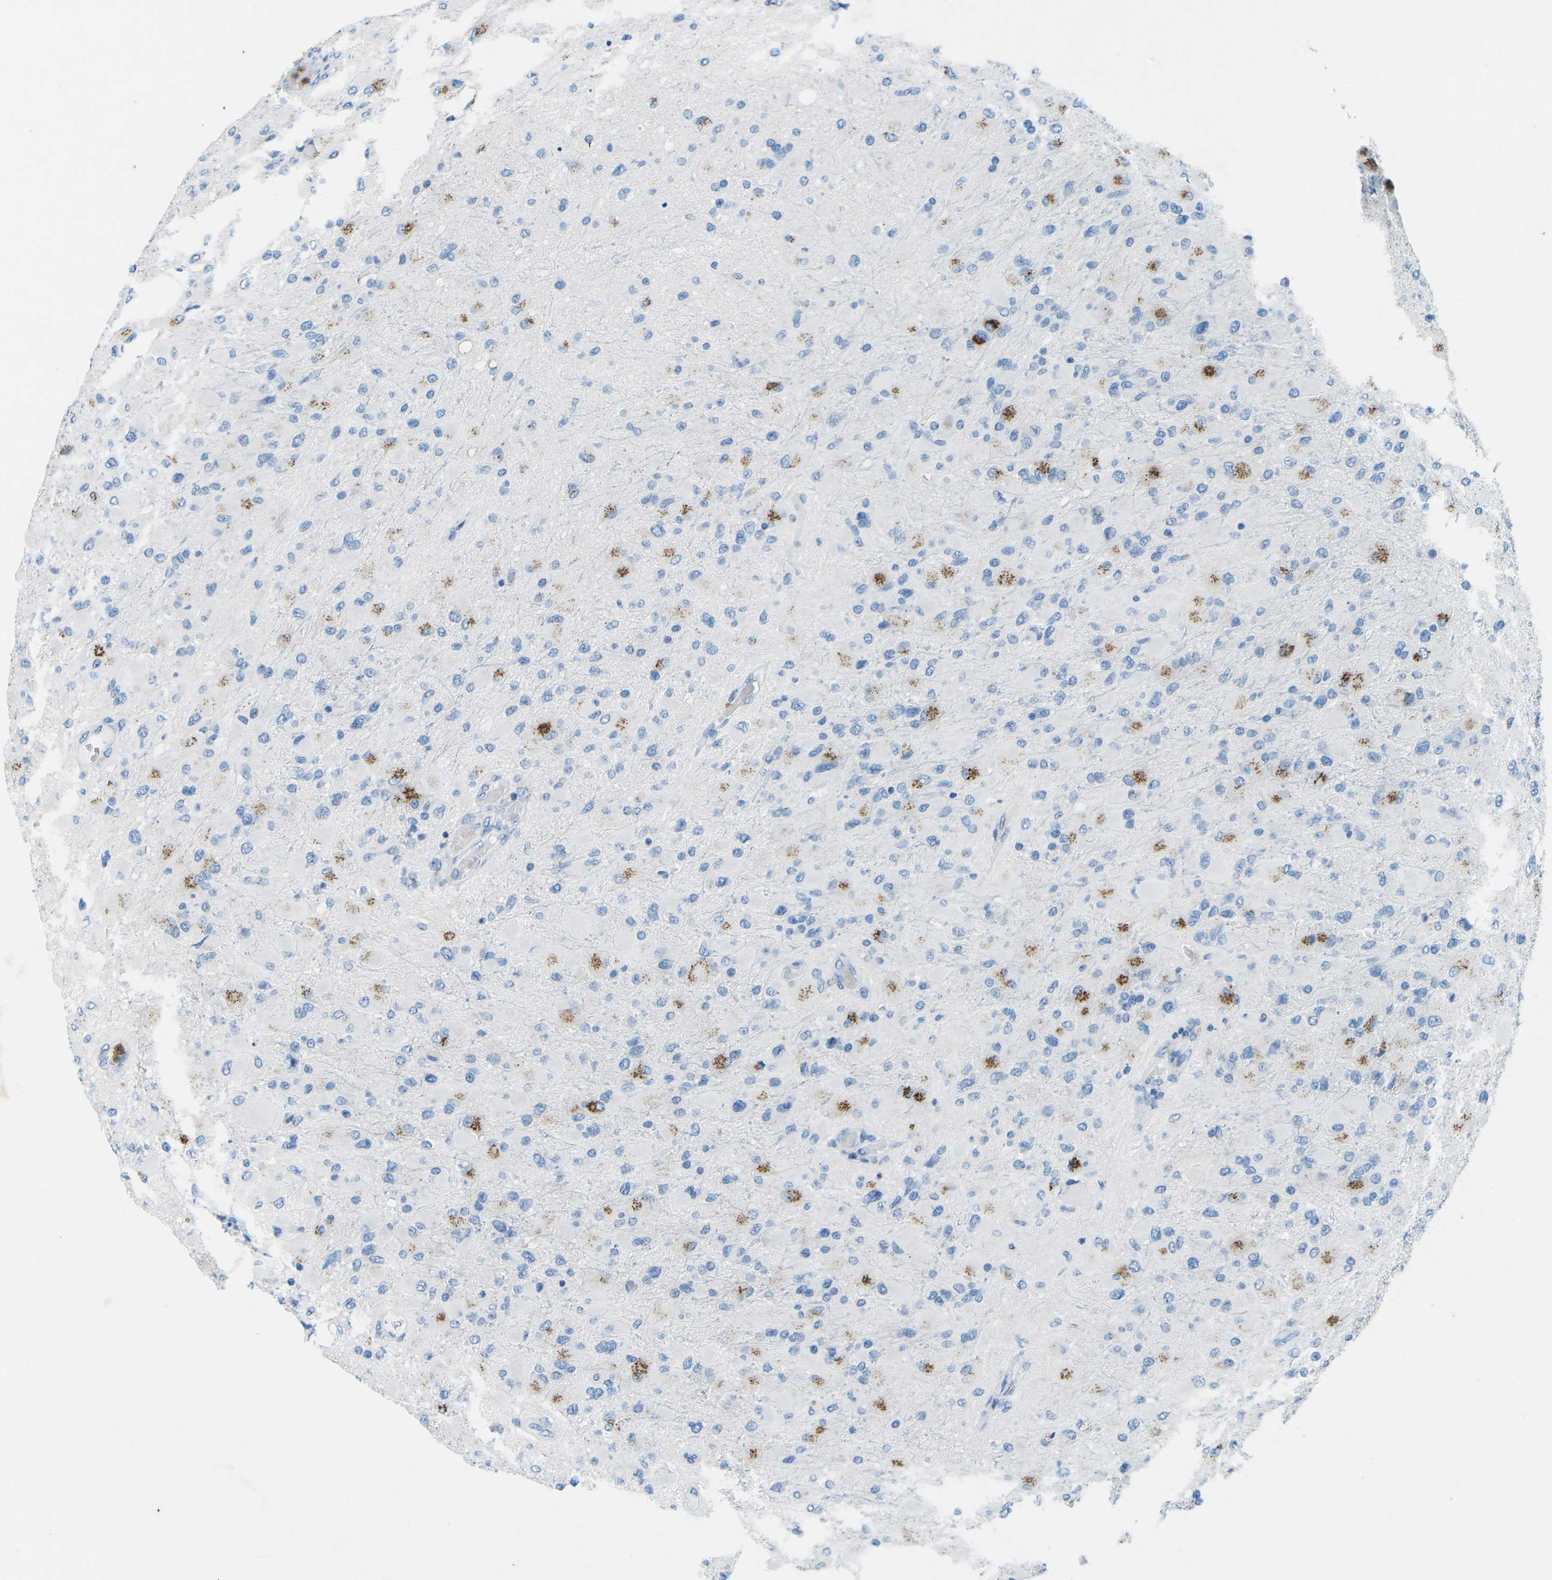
{"staining": {"intensity": "moderate", "quantity": "<25%", "location": "cytoplasmic/membranous"}, "tissue": "glioma", "cell_type": "Tumor cells", "image_type": "cancer", "snomed": [{"axis": "morphology", "description": "Glioma, malignant, High grade"}, {"axis": "topography", "description": "Cerebral cortex"}], "caption": "The image shows a brown stain indicating the presence of a protein in the cytoplasmic/membranous of tumor cells in malignant glioma (high-grade).", "gene": "CTAGE1", "patient": {"sex": "female", "age": 36}}